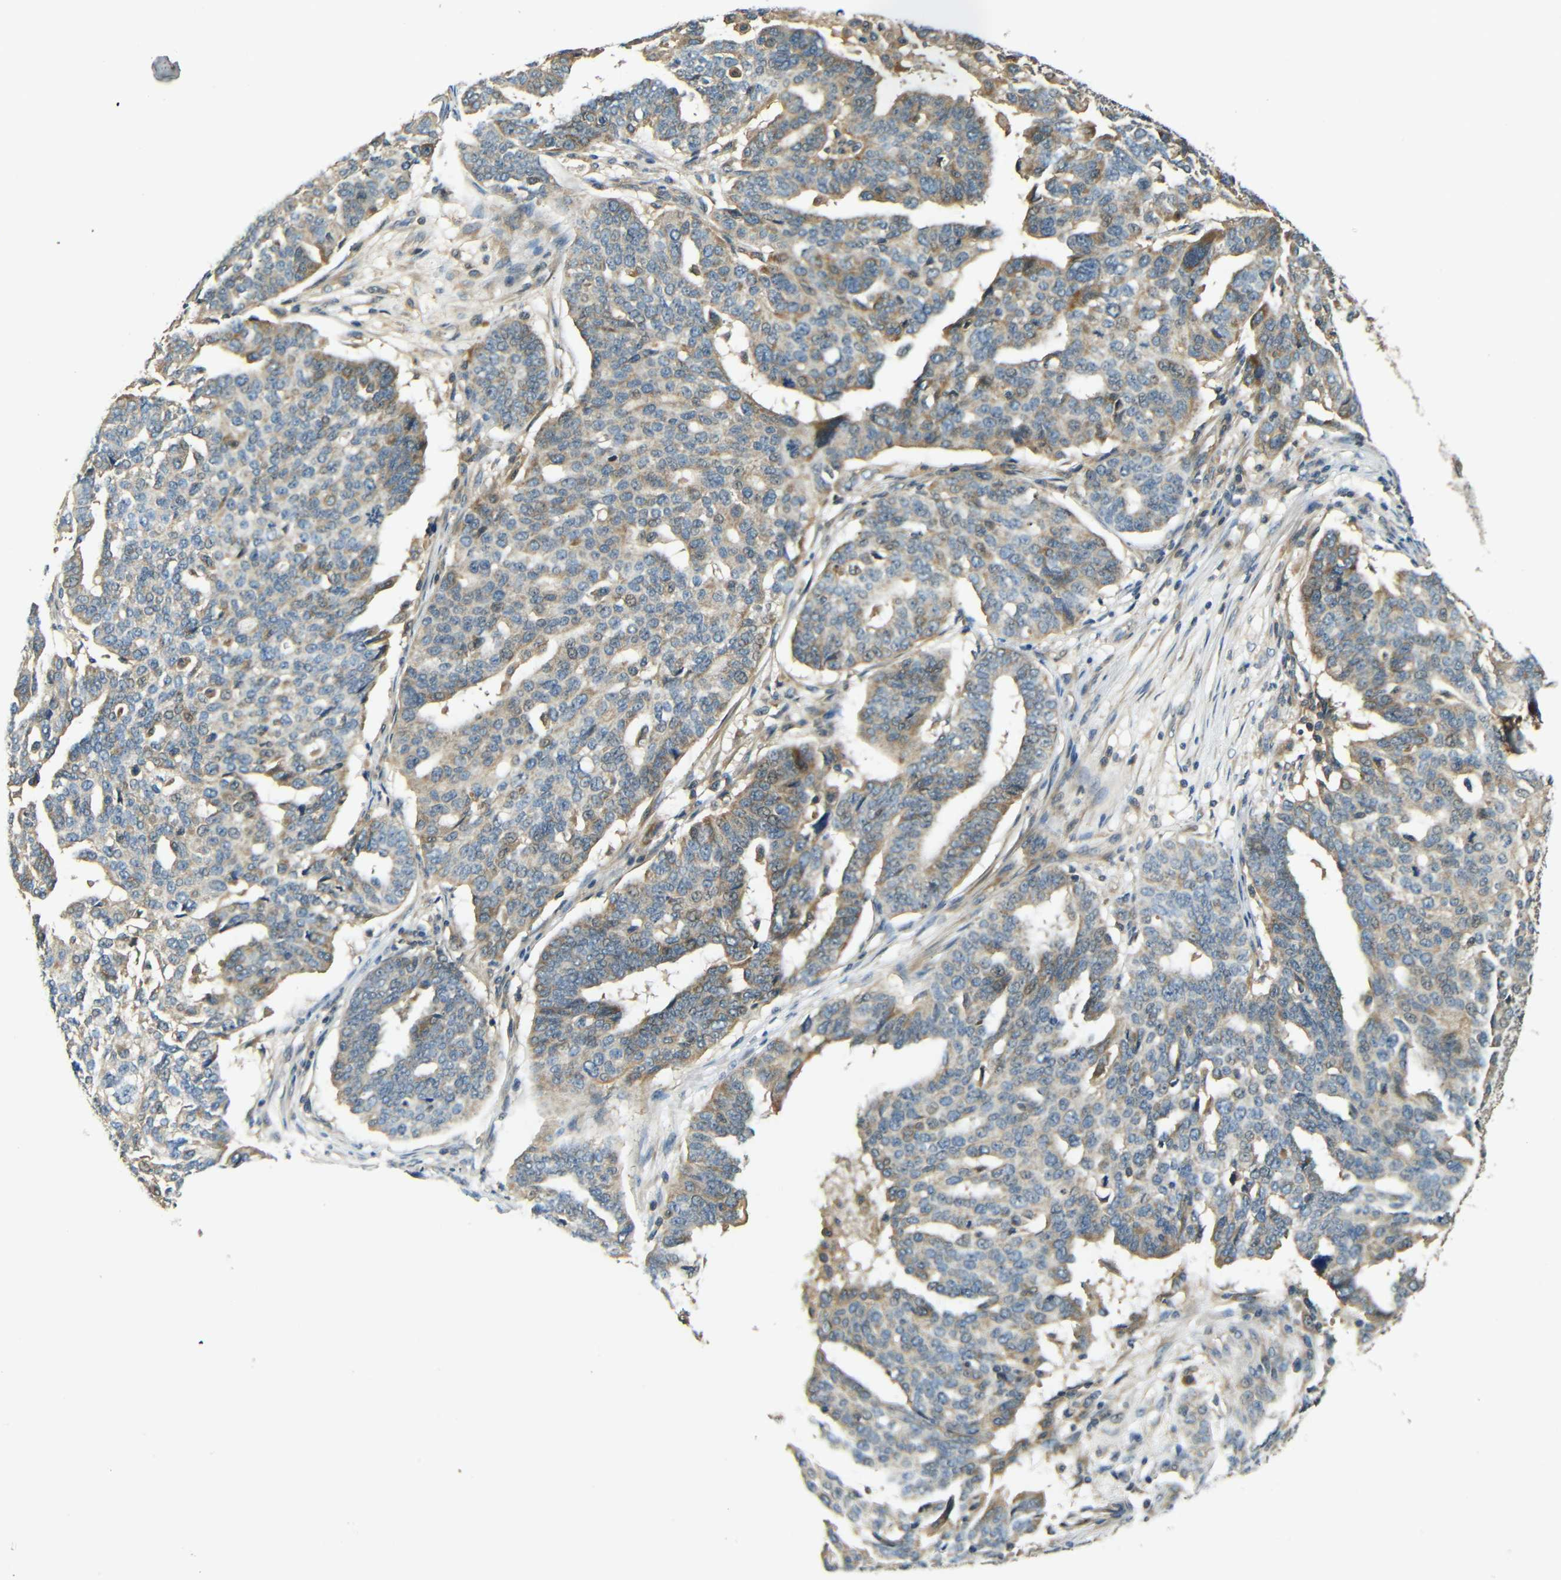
{"staining": {"intensity": "weak", "quantity": ">75%", "location": "cytoplasmic/membranous"}, "tissue": "ovarian cancer", "cell_type": "Tumor cells", "image_type": "cancer", "snomed": [{"axis": "morphology", "description": "Cystadenocarcinoma, serous, NOS"}, {"axis": "topography", "description": "Ovary"}], "caption": "Protein expression analysis of ovarian cancer (serous cystadenocarcinoma) demonstrates weak cytoplasmic/membranous positivity in about >75% of tumor cells.", "gene": "FNDC3A", "patient": {"sex": "female", "age": 59}}